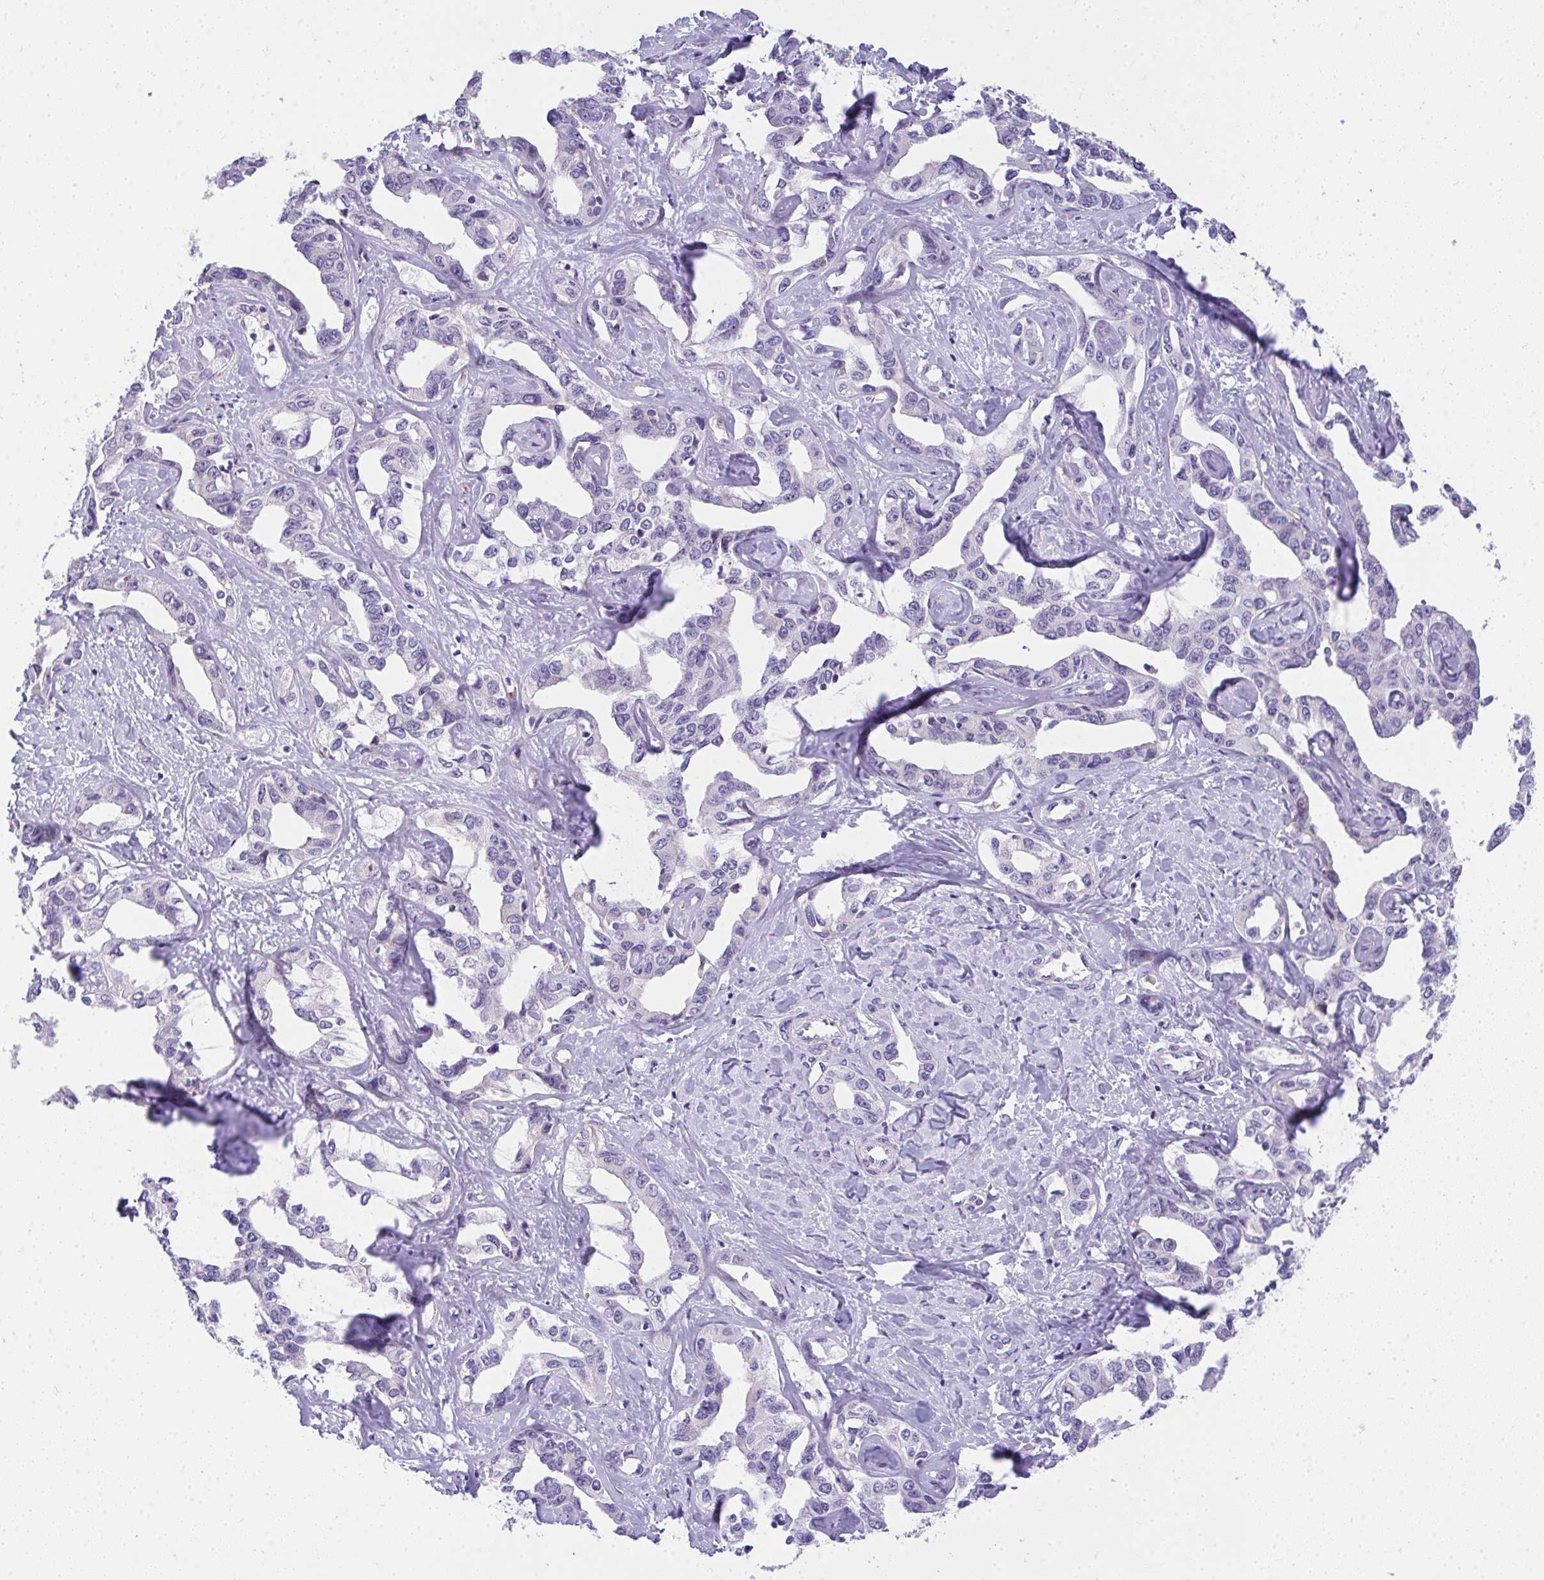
{"staining": {"intensity": "negative", "quantity": "none", "location": "none"}, "tissue": "liver cancer", "cell_type": "Tumor cells", "image_type": "cancer", "snomed": [{"axis": "morphology", "description": "Cholangiocarcinoma"}, {"axis": "topography", "description": "Liver"}], "caption": "A high-resolution histopathology image shows IHC staining of liver cancer, which displays no significant expression in tumor cells. Nuclei are stained in blue.", "gene": "ADRA2C", "patient": {"sex": "male", "age": 59}}